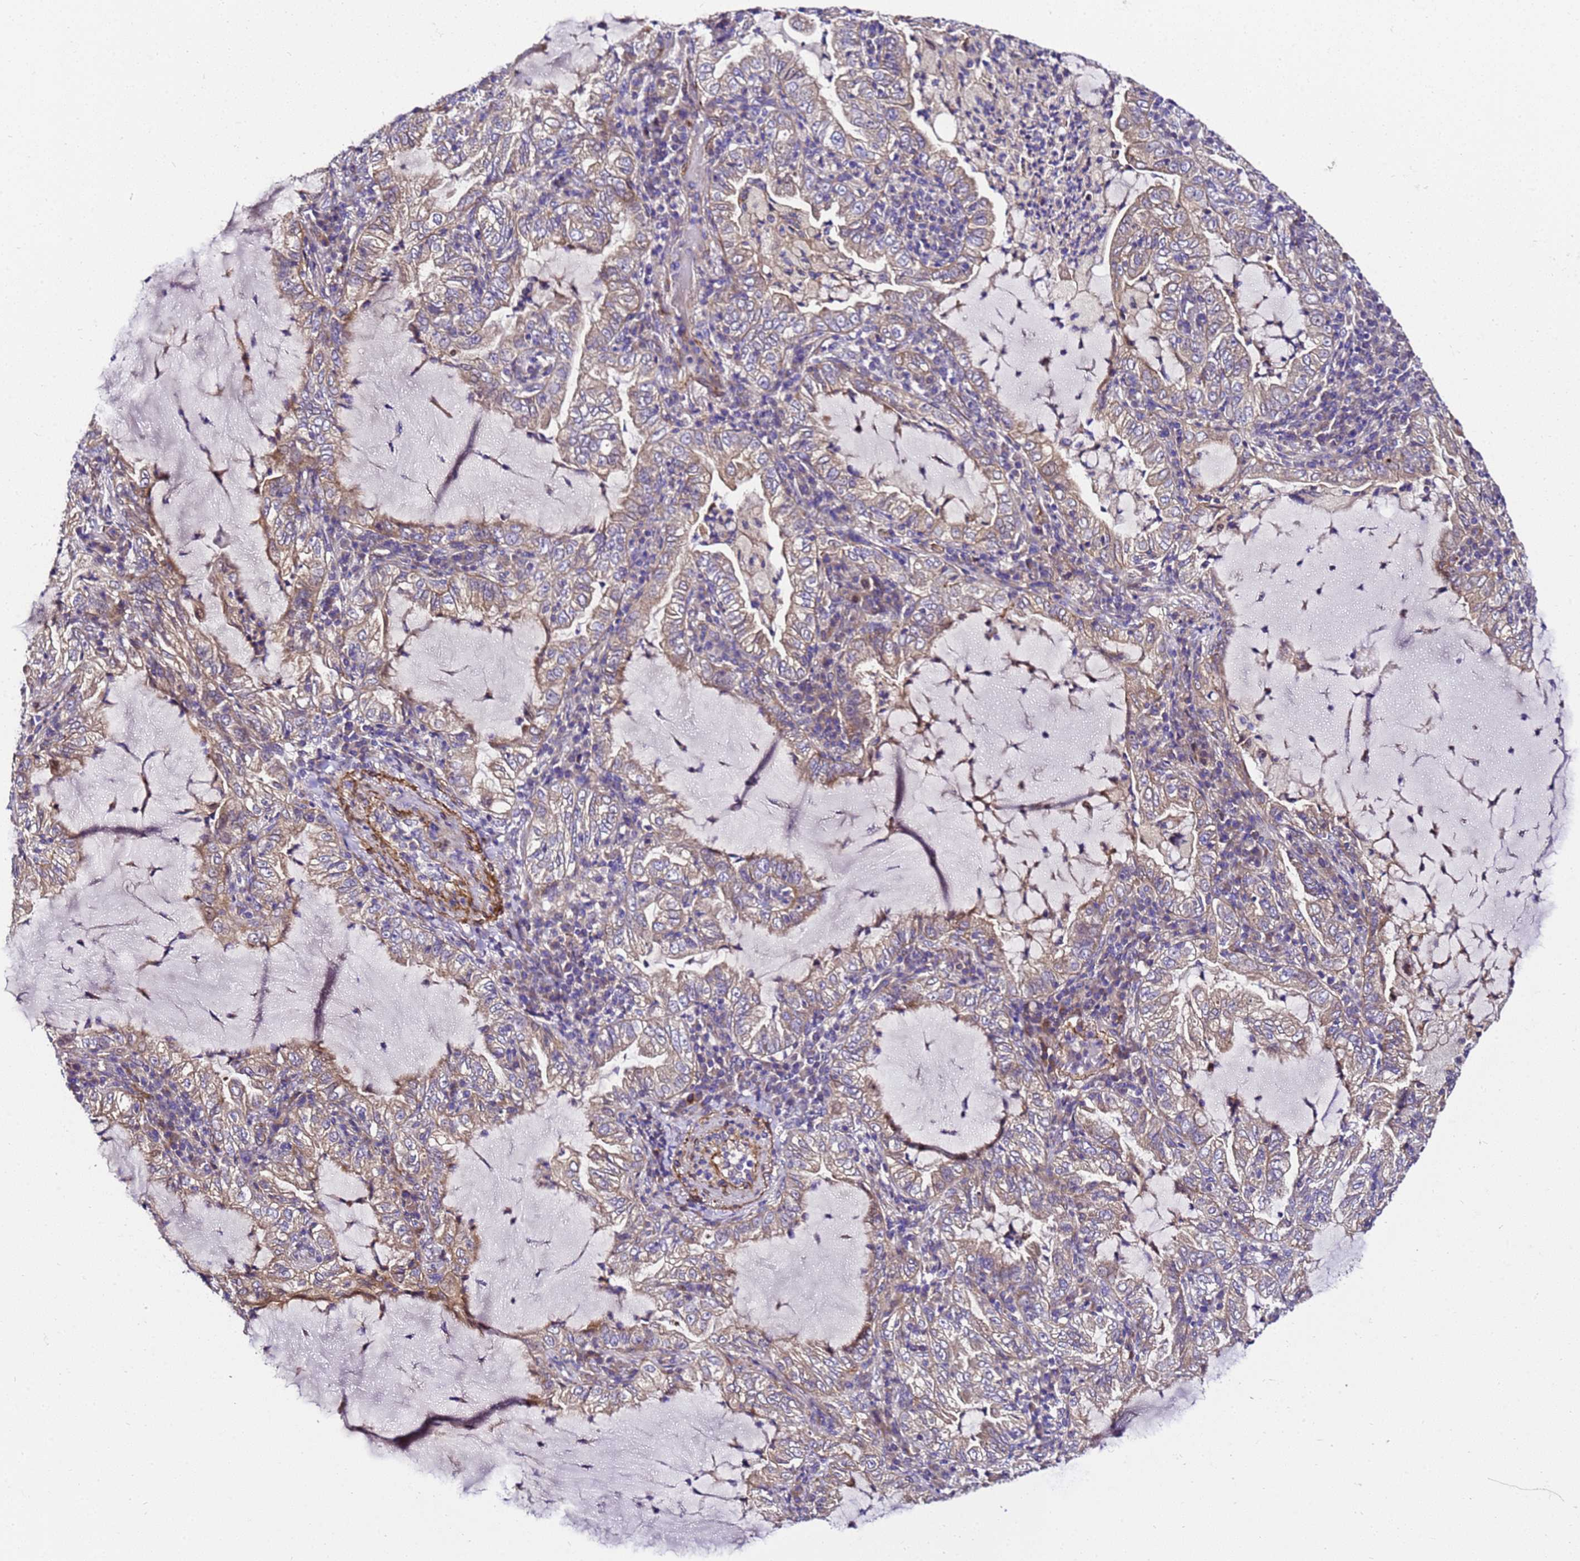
{"staining": {"intensity": "weak", "quantity": "25%-75%", "location": "cytoplasmic/membranous"}, "tissue": "lung cancer", "cell_type": "Tumor cells", "image_type": "cancer", "snomed": [{"axis": "morphology", "description": "Adenocarcinoma, NOS"}, {"axis": "topography", "description": "Lung"}], "caption": "Protein analysis of lung adenocarcinoma tissue exhibits weak cytoplasmic/membranous positivity in approximately 25%-75% of tumor cells.", "gene": "ZNF417", "patient": {"sex": "female", "age": 73}}